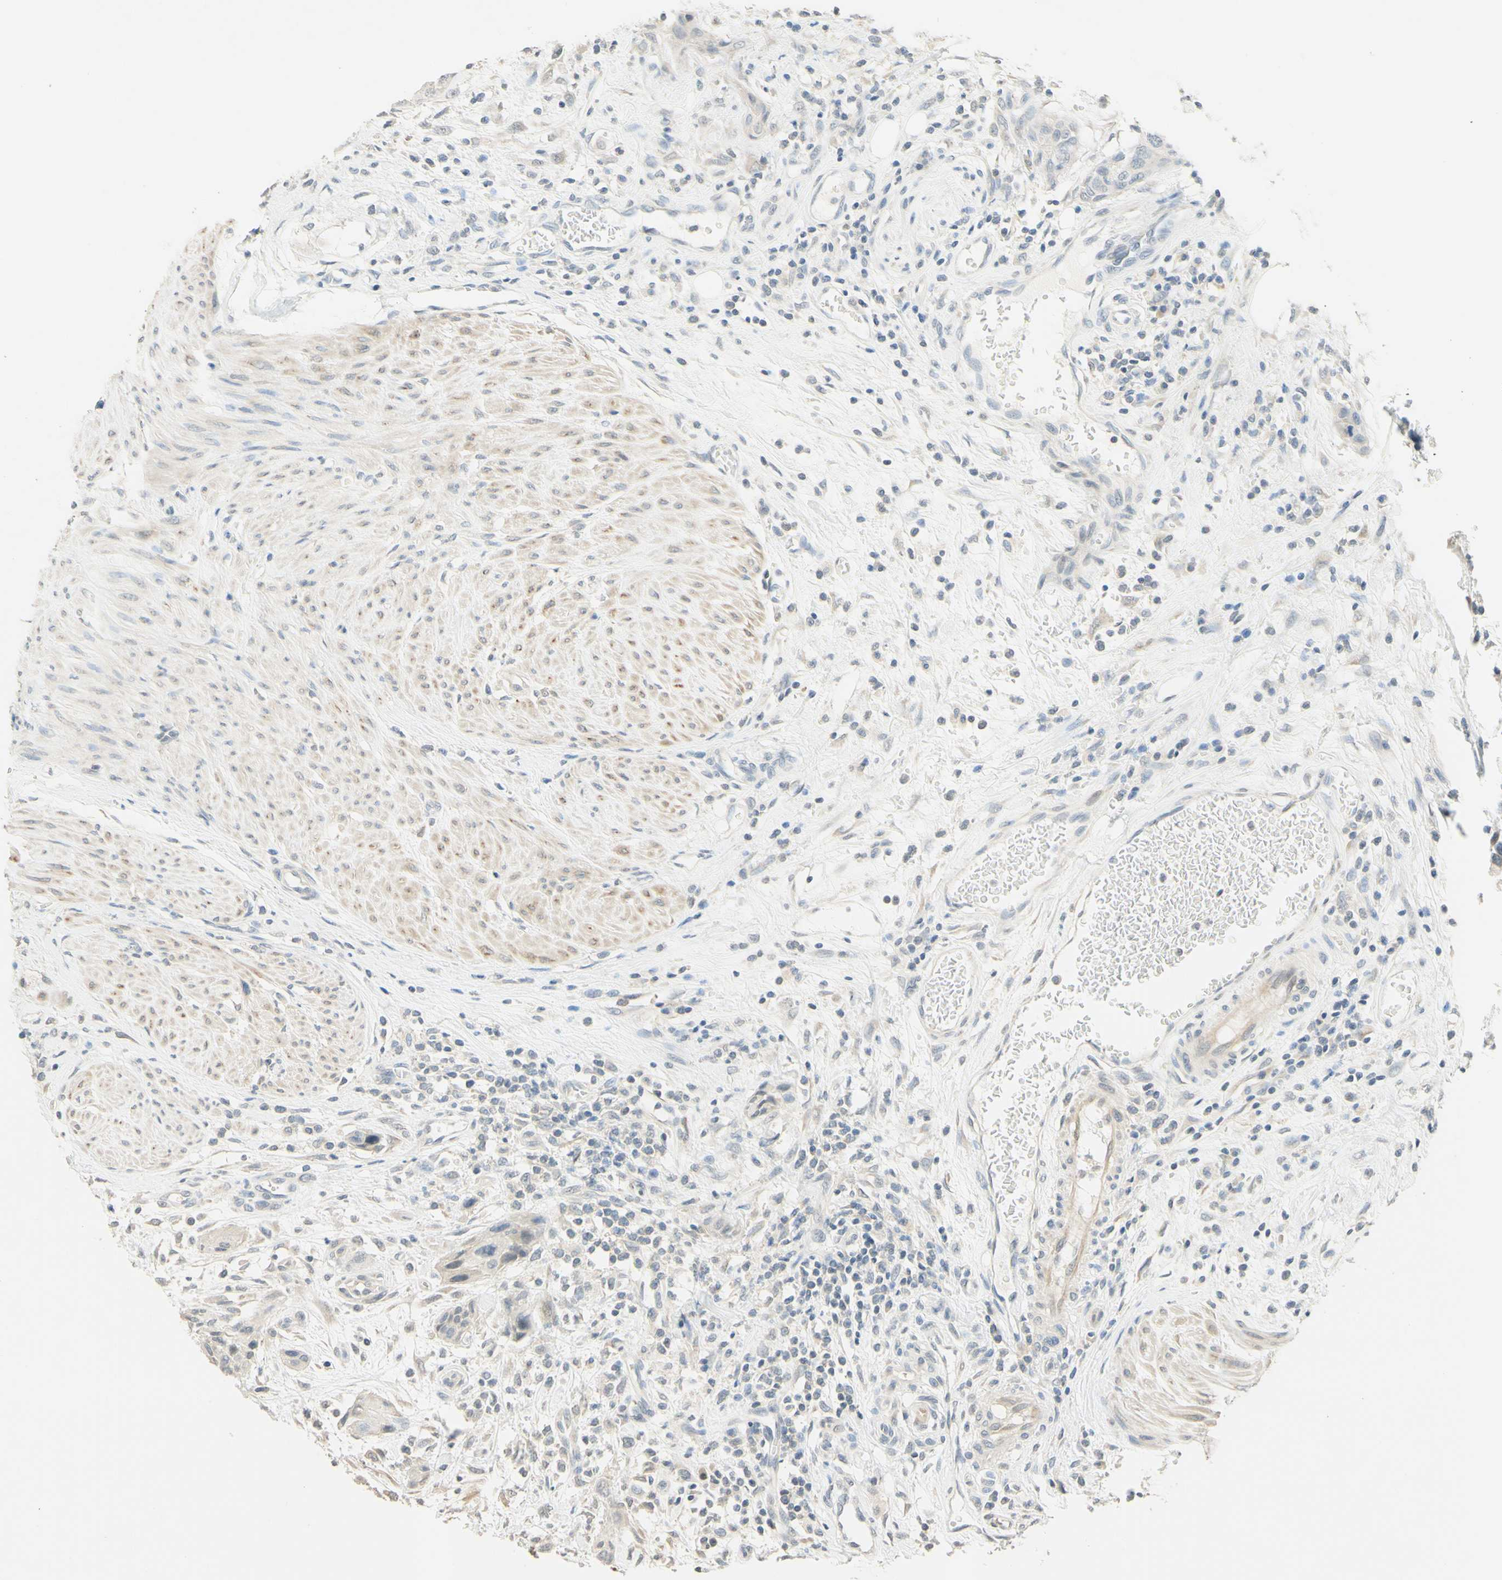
{"staining": {"intensity": "negative", "quantity": "none", "location": "none"}, "tissue": "urothelial cancer", "cell_type": "Tumor cells", "image_type": "cancer", "snomed": [{"axis": "morphology", "description": "Urothelial carcinoma, High grade"}, {"axis": "topography", "description": "Urinary bladder"}], "caption": "Micrograph shows no significant protein expression in tumor cells of urothelial carcinoma (high-grade). (DAB IHC with hematoxylin counter stain).", "gene": "MAG", "patient": {"sex": "male", "age": 35}}